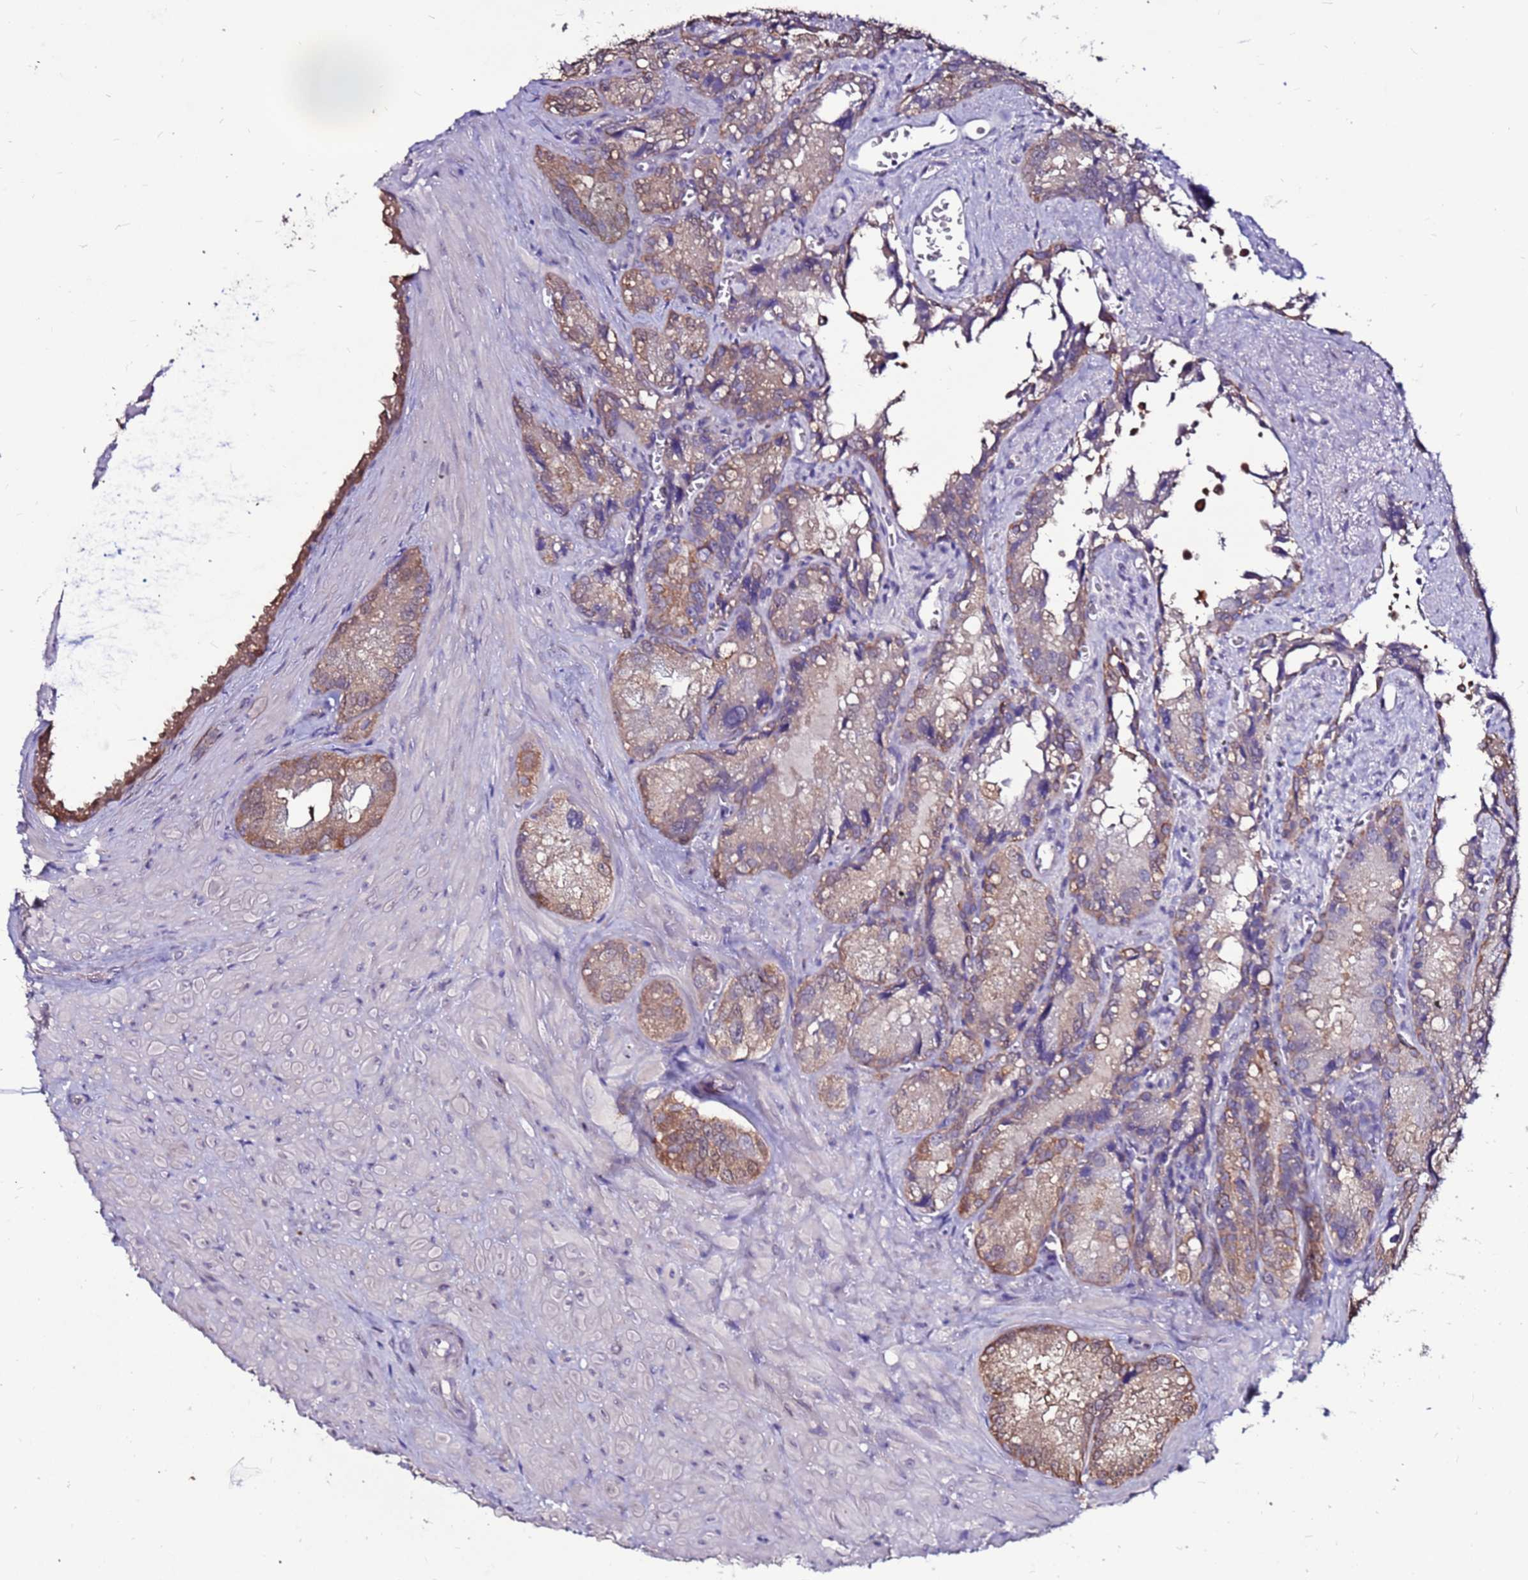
{"staining": {"intensity": "moderate", "quantity": ">75%", "location": "cytoplasmic/membranous"}, "tissue": "seminal vesicle", "cell_type": "Glandular cells", "image_type": "normal", "snomed": [{"axis": "morphology", "description": "Normal tissue, NOS"}, {"axis": "topography", "description": "Seminal veicle"}], "caption": "An IHC histopathology image of unremarkable tissue is shown. Protein staining in brown highlights moderate cytoplasmic/membranous positivity in seminal vesicle within glandular cells.", "gene": "SLC44A3", "patient": {"sex": "male", "age": 62}}